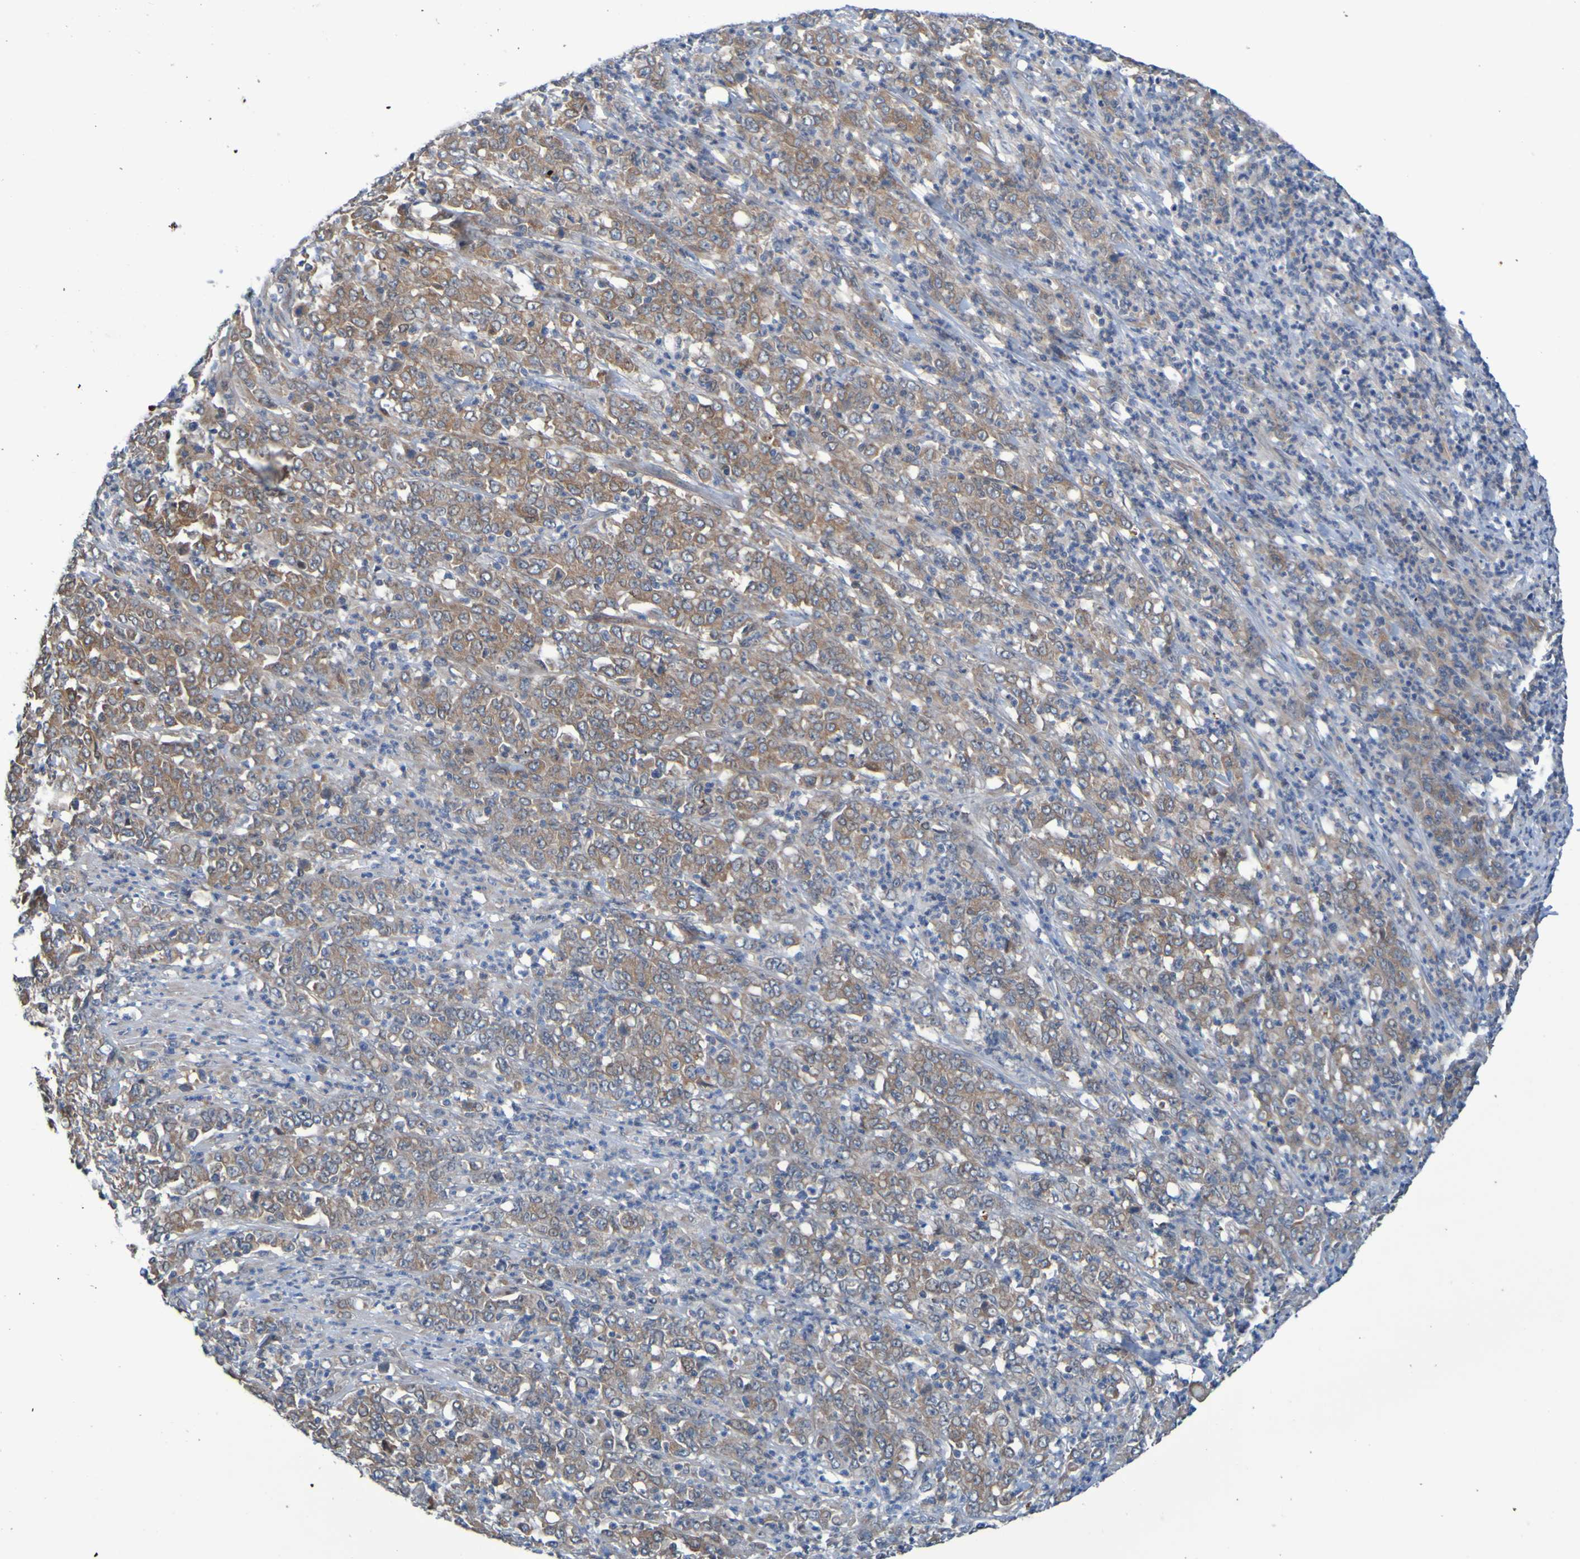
{"staining": {"intensity": "moderate", "quantity": ">75%", "location": "cytoplasmic/membranous"}, "tissue": "stomach cancer", "cell_type": "Tumor cells", "image_type": "cancer", "snomed": [{"axis": "morphology", "description": "Adenocarcinoma, NOS"}, {"axis": "topography", "description": "Stomach, lower"}], "caption": "The histopathology image displays staining of stomach cancer (adenocarcinoma), revealing moderate cytoplasmic/membranous protein staining (brown color) within tumor cells.", "gene": "NPRL3", "patient": {"sex": "female", "age": 71}}